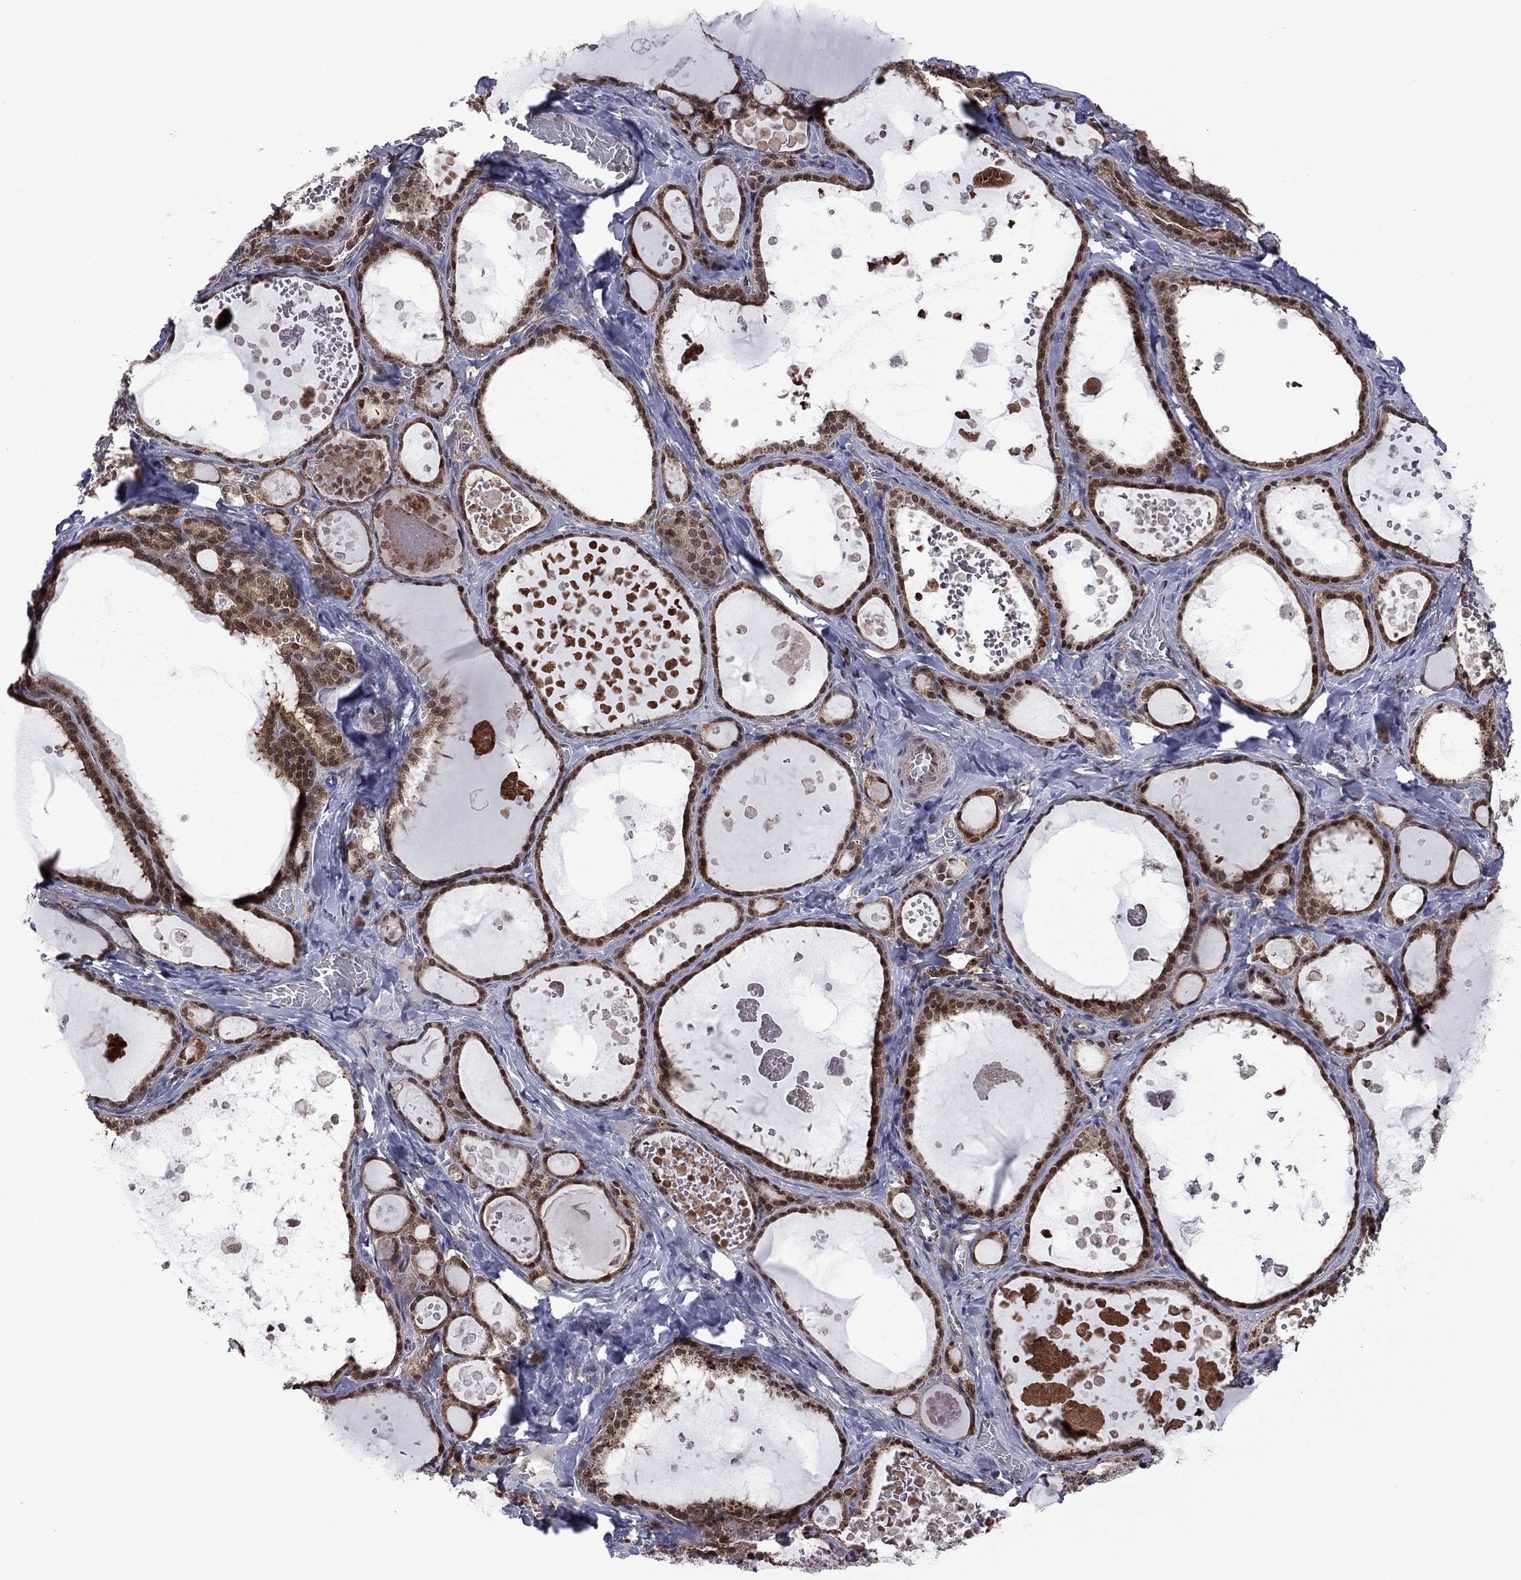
{"staining": {"intensity": "strong", "quantity": "25%-75%", "location": "cytoplasmic/membranous,nuclear"}, "tissue": "thyroid gland", "cell_type": "Glandular cells", "image_type": "normal", "snomed": [{"axis": "morphology", "description": "Normal tissue, NOS"}, {"axis": "topography", "description": "Thyroid gland"}], "caption": "Normal thyroid gland was stained to show a protein in brown. There is high levels of strong cytoplasmic/membranous,nuclear staining in approximately 25%-75% of glandular cells.", "gene": "GPAA1", "patient": {"sex": "female", "age": 56}}